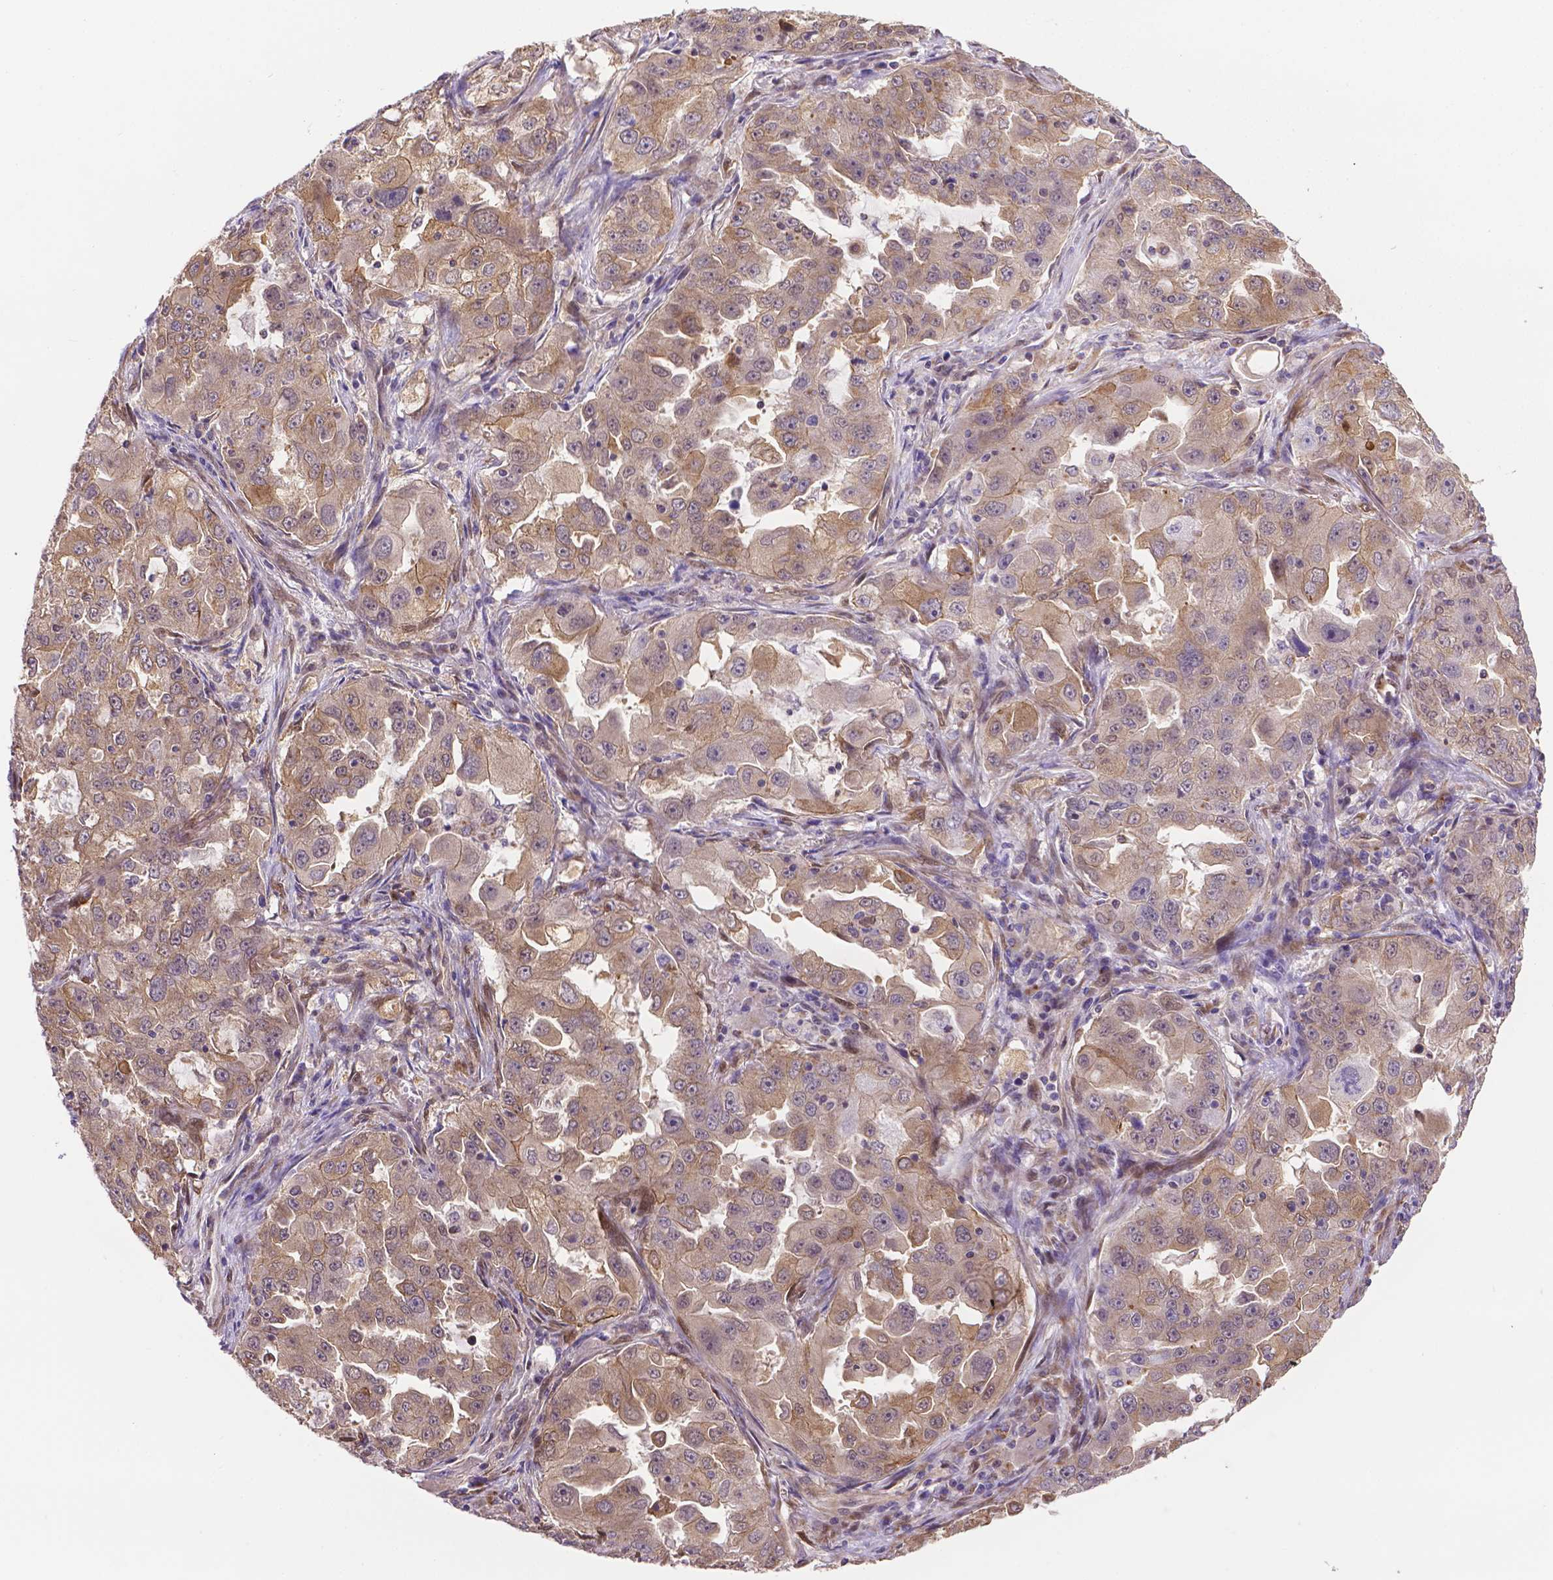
{"staining": {"intensity": "weak", "quantity": ">75%", "location": "cytoplasmic/membranous"}, "tissue": "lung cancer", "cell_type": "Tumor cells", "image_type": "cancer", "snomed": [{"axis": "morphology", "description": "Adenocarcinoma, NOS"}, {"axis": "topography", "description": "Lung"}], "caption": "Protein expression analysis of adenocarcinoma (lung) exhibits weak cytoplasmic/membranous expression in about >75% of tumor cells.", "gene": "YAP1", "patient": {"sex": "female", "age": 61}}